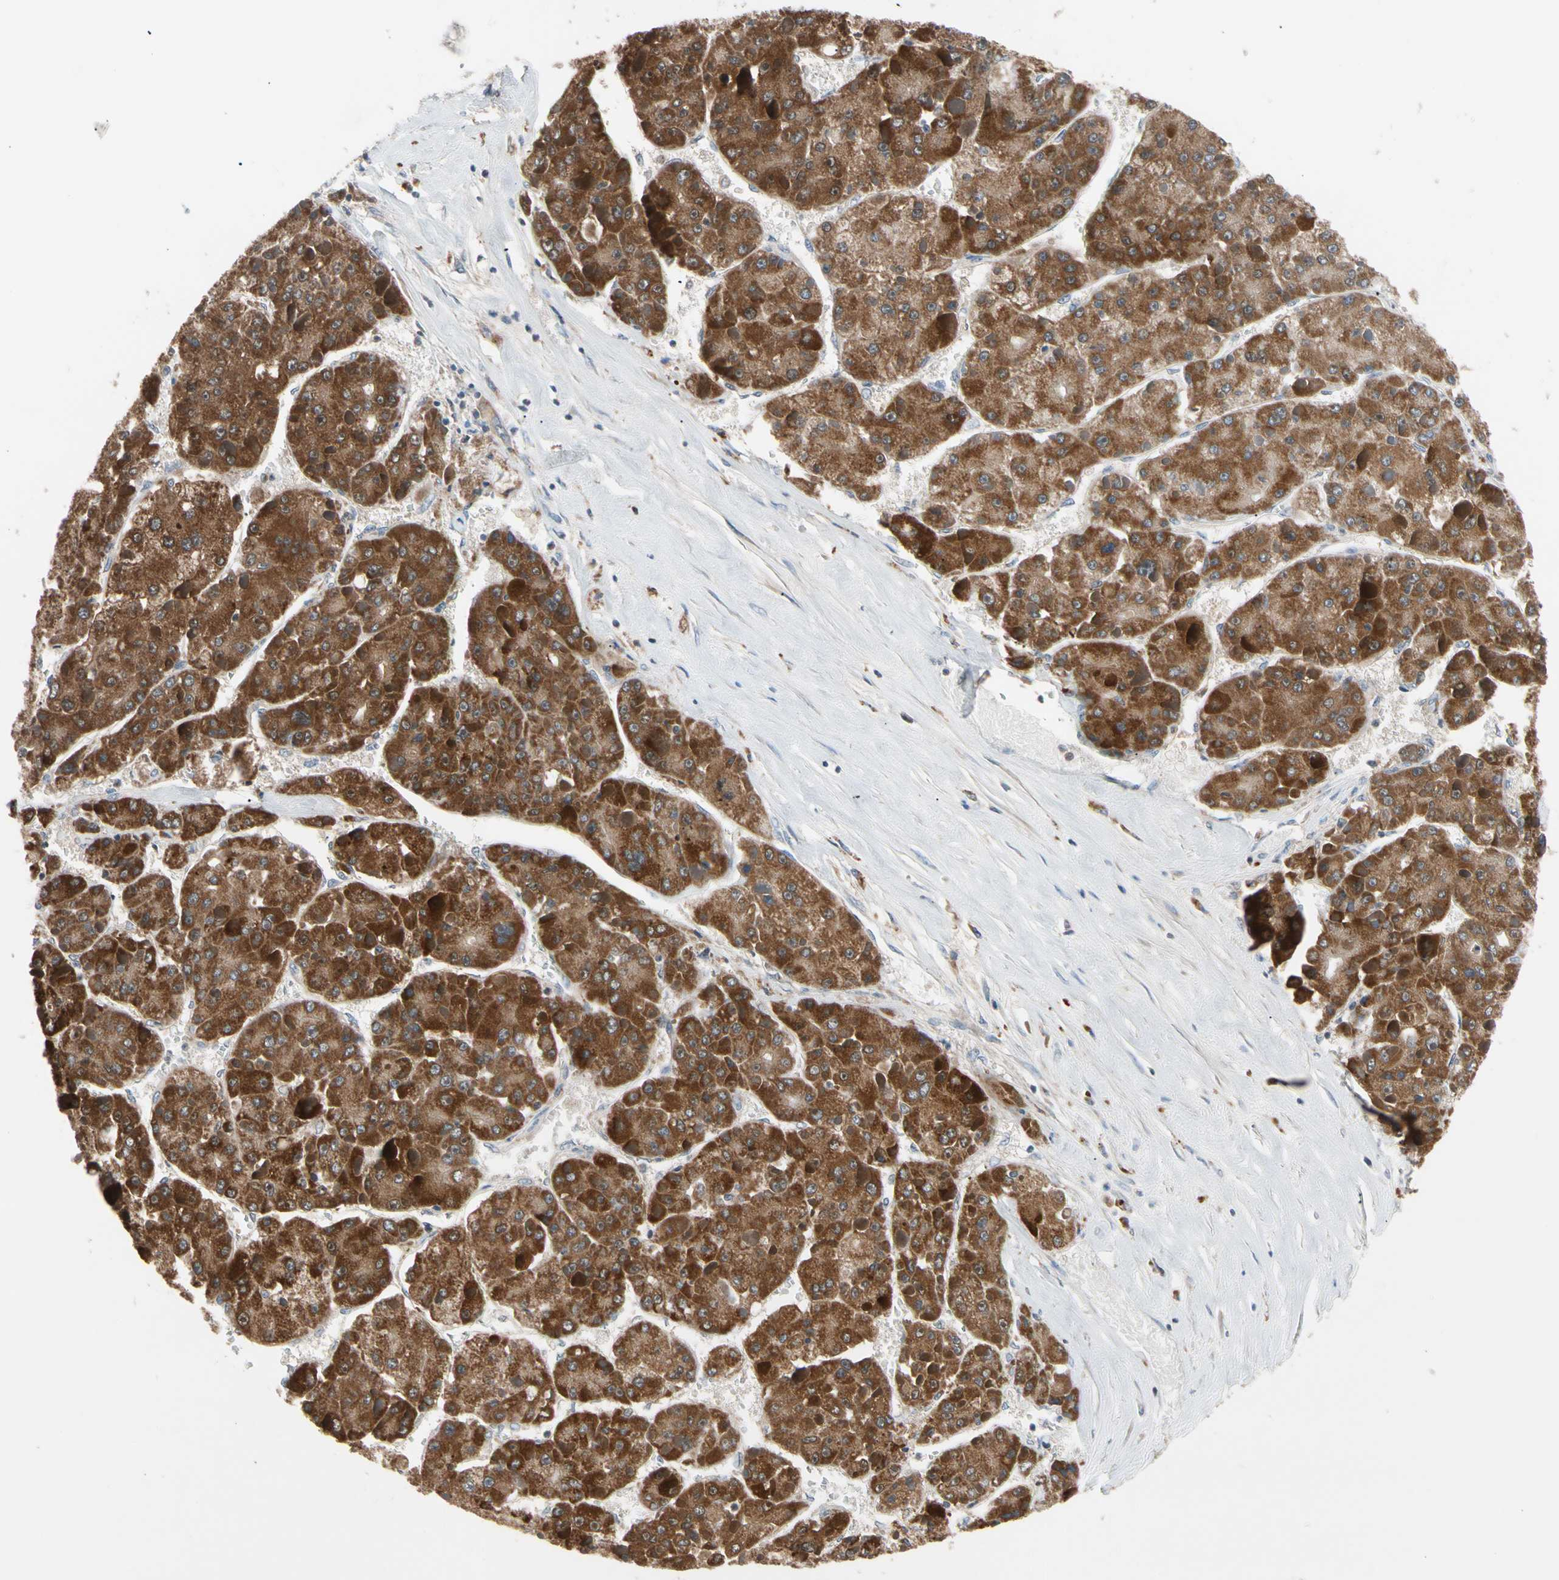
{"staining": {"intensity": "strong", "quantity": ">75%", "location": "cytoplasmic/membranous"}, "tissue": "liver cancer", "cell_type": "Tumor cells", "image_type": "cancer", "snomed": [{"axis": "morphology", "description": "Carcinoma, Hepatocellular, NOS"}, {"axis": "topography", "description": "Liver"}], "caption": "Brown immunohistochemical staining in liver cancer (hepatocellular carcinoma) reveals strong cytoplasmic/membranous expression in about >75% of tumor cells.", "gene": "MTHFS", "patient": {"sex": "female", "age": 73}}